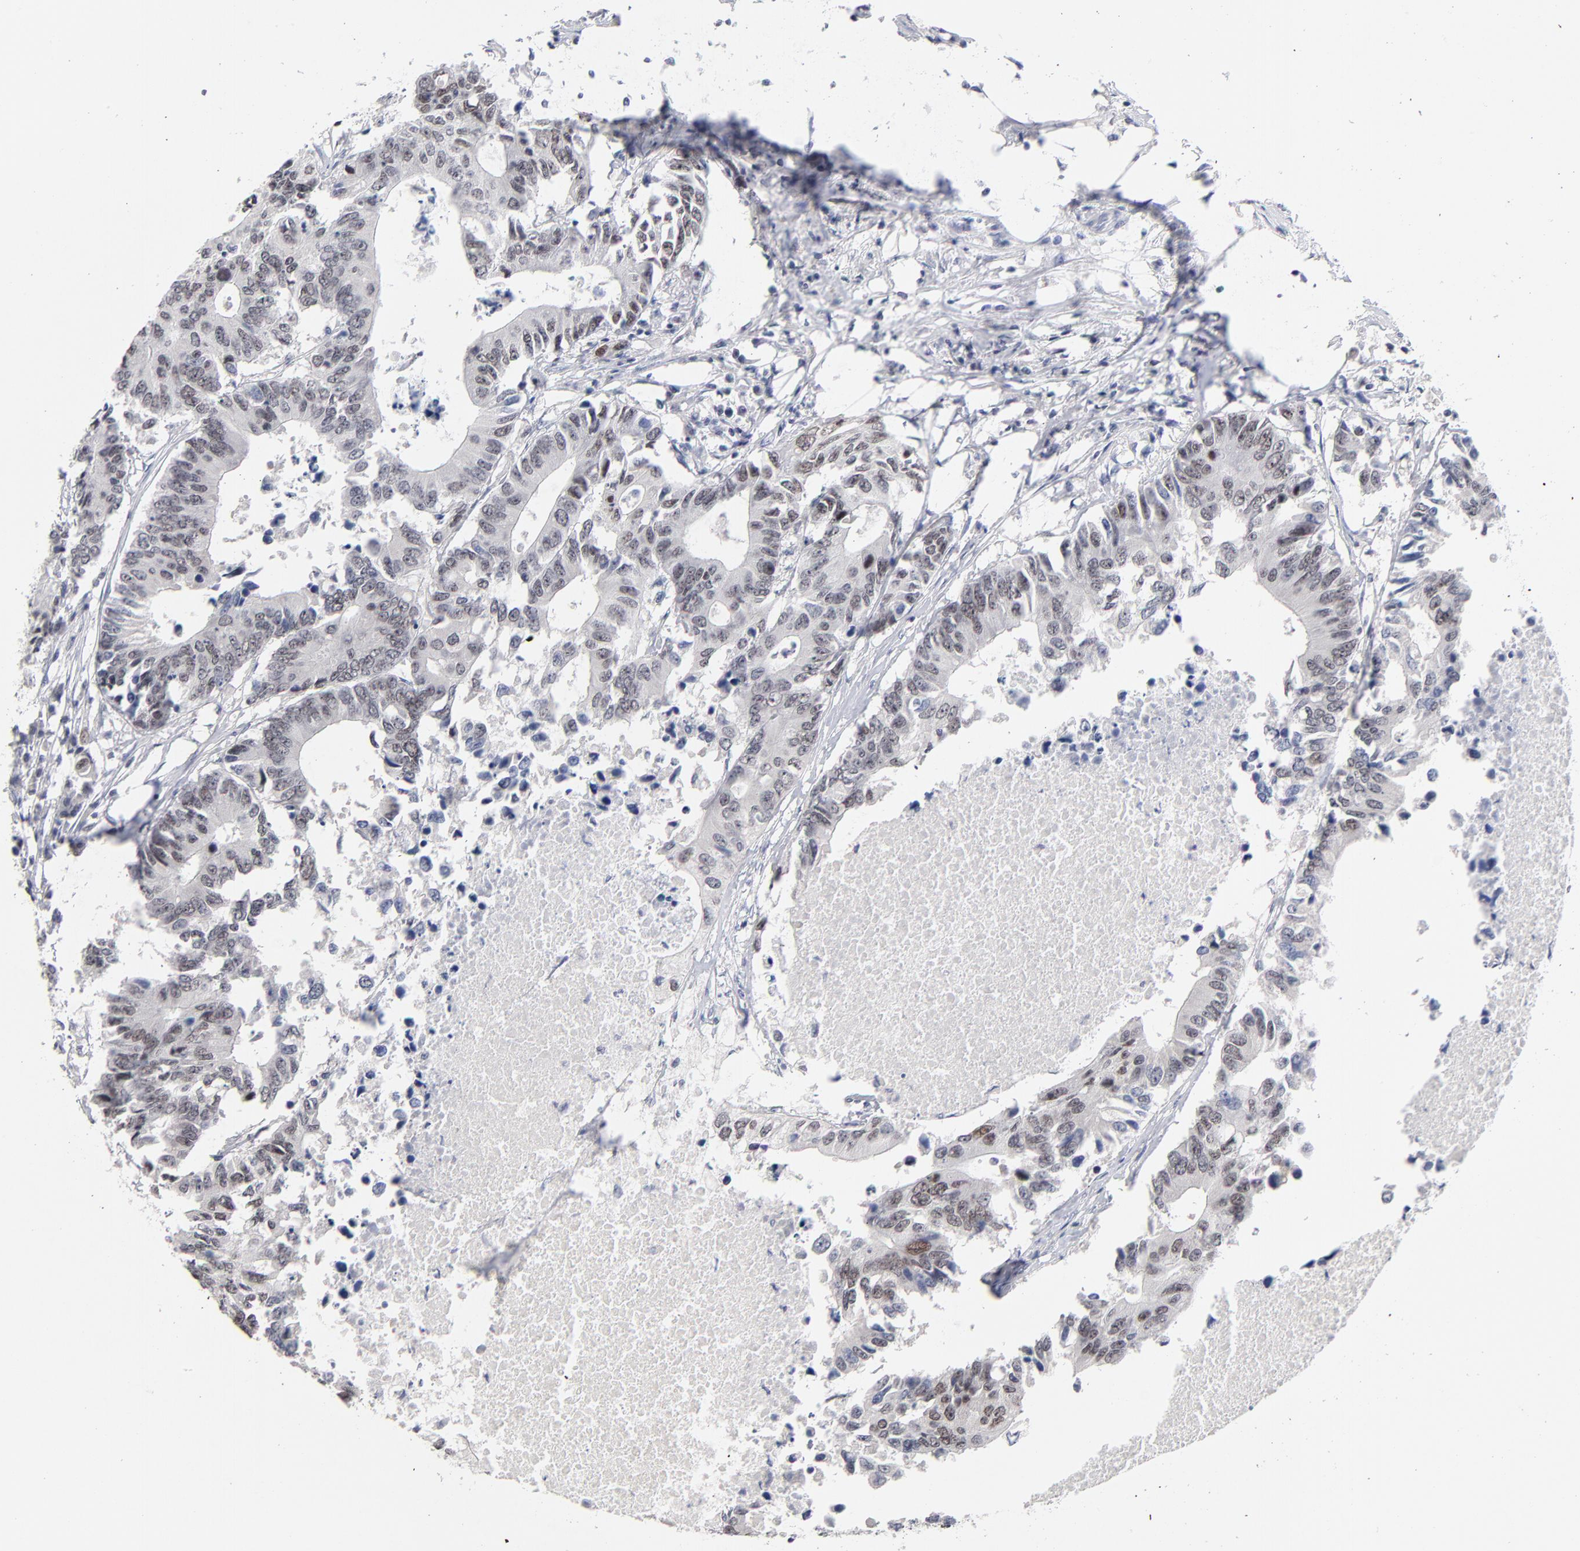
{"staining": {"intensity": "weak", "quantity": "25%-75%", "location": "nuclear"}, "tissue": "colorectal cancer", "cell_type": "Tumor cells", "image_type": "cancer", "snomed": [{"axis": "morphology", "description": "Adenocarcinoma, NOS"}, {"axis": "topography", "description": "Colon"}], "caption": "A histopathology image showing weak nuclear positivity in about 25%-75% of tumor cells in colorectal cancer, as visualized by brown immunohistochemical staining.", "gene": "ORC2", "patient": {"sex": "male", "age": 71}}